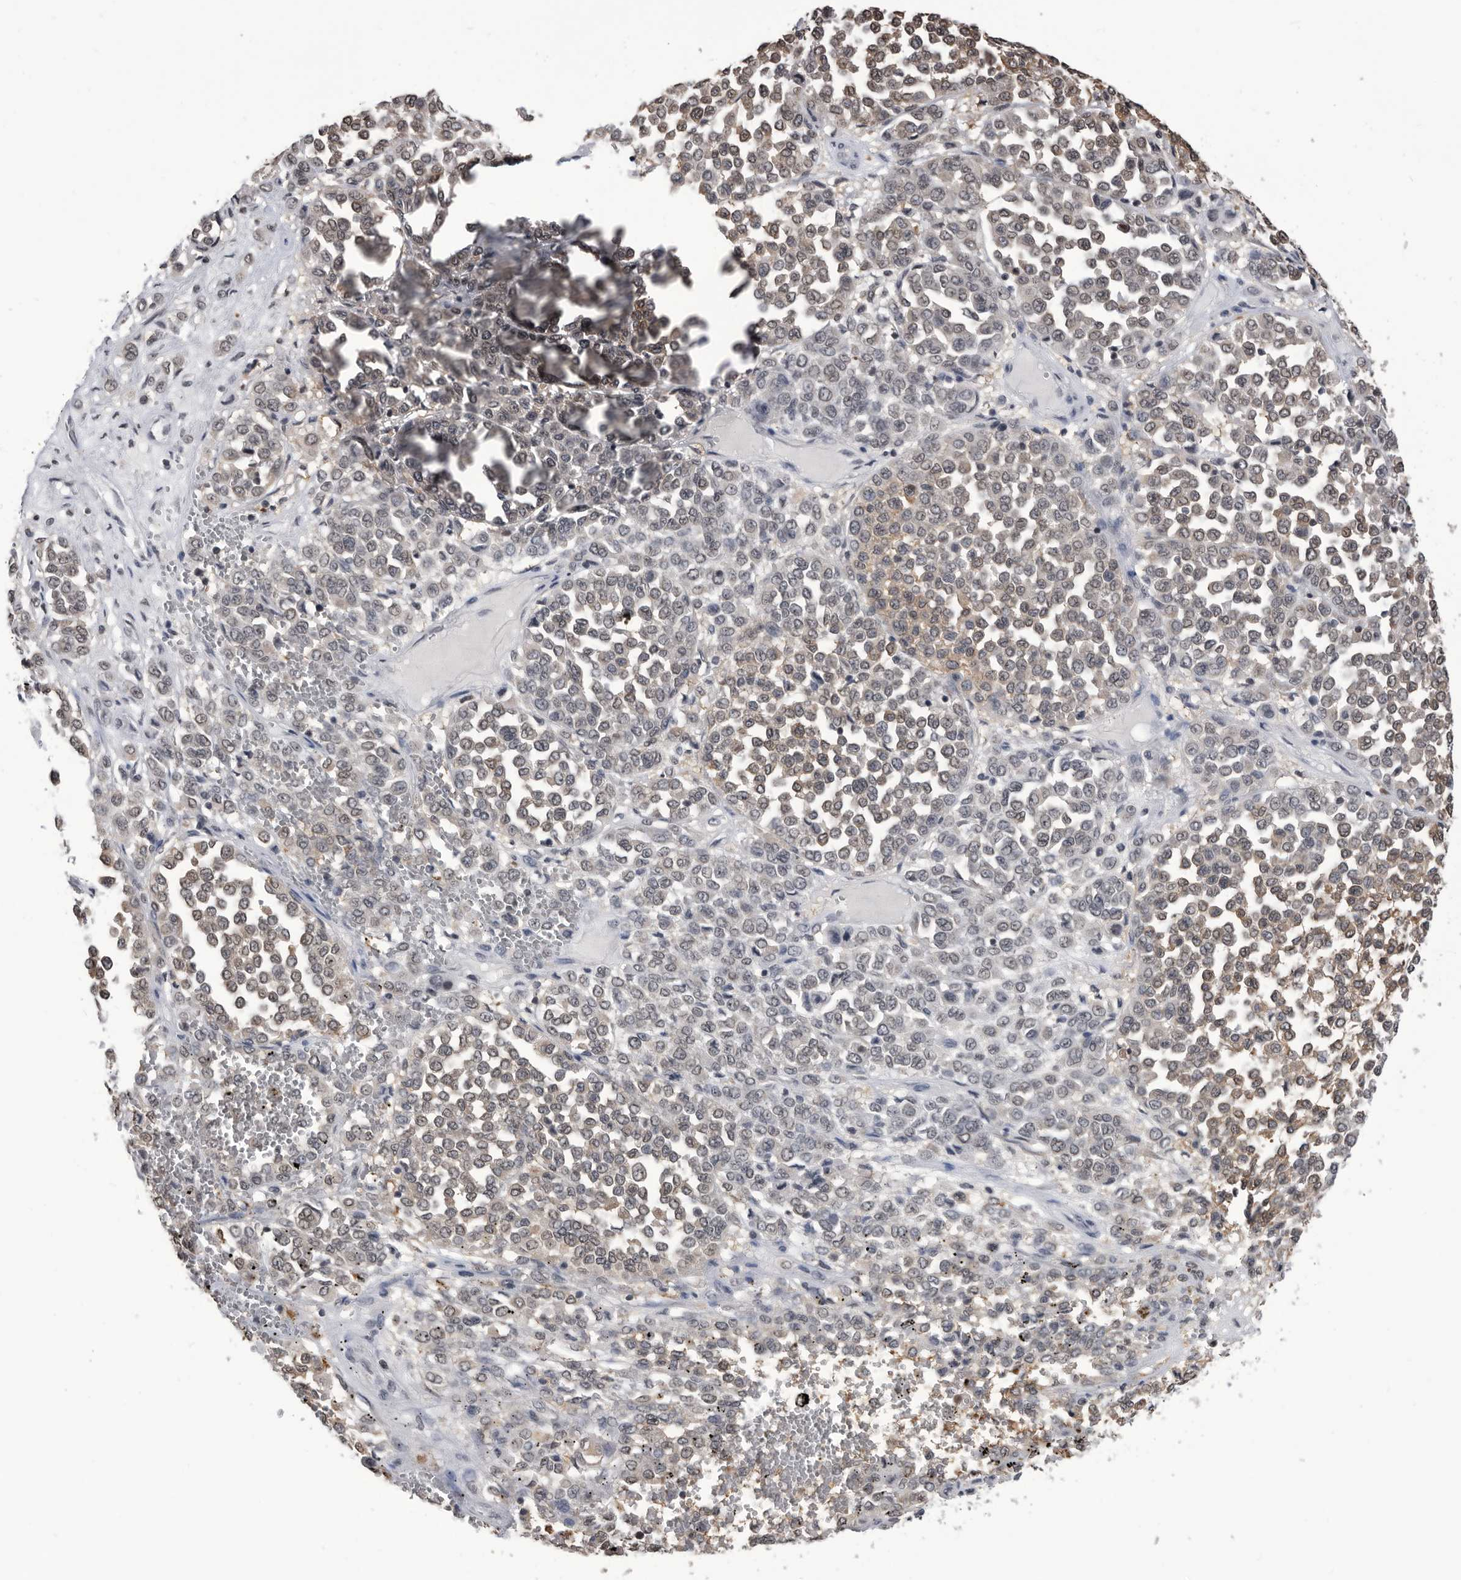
{"staining": {"intensity": "weak", "quantity": "25%-75%", "location": "nuclear"}, "tissue": "melanoma", "cell_type": "Tumor cells", "image_type": "cancer", "snomed": [{"axis": "morphology", "description": "Malignant melanoma, Metastatic site"}, {"axis": "topography", "description": "Pancreas"}], "caption": "Tumor cells show low levels of weak nuclear positivity in about 25%-75% of cells in melanoma.", "gene": "TSTD1", "patient": {"sex": "female", "age": 30}}